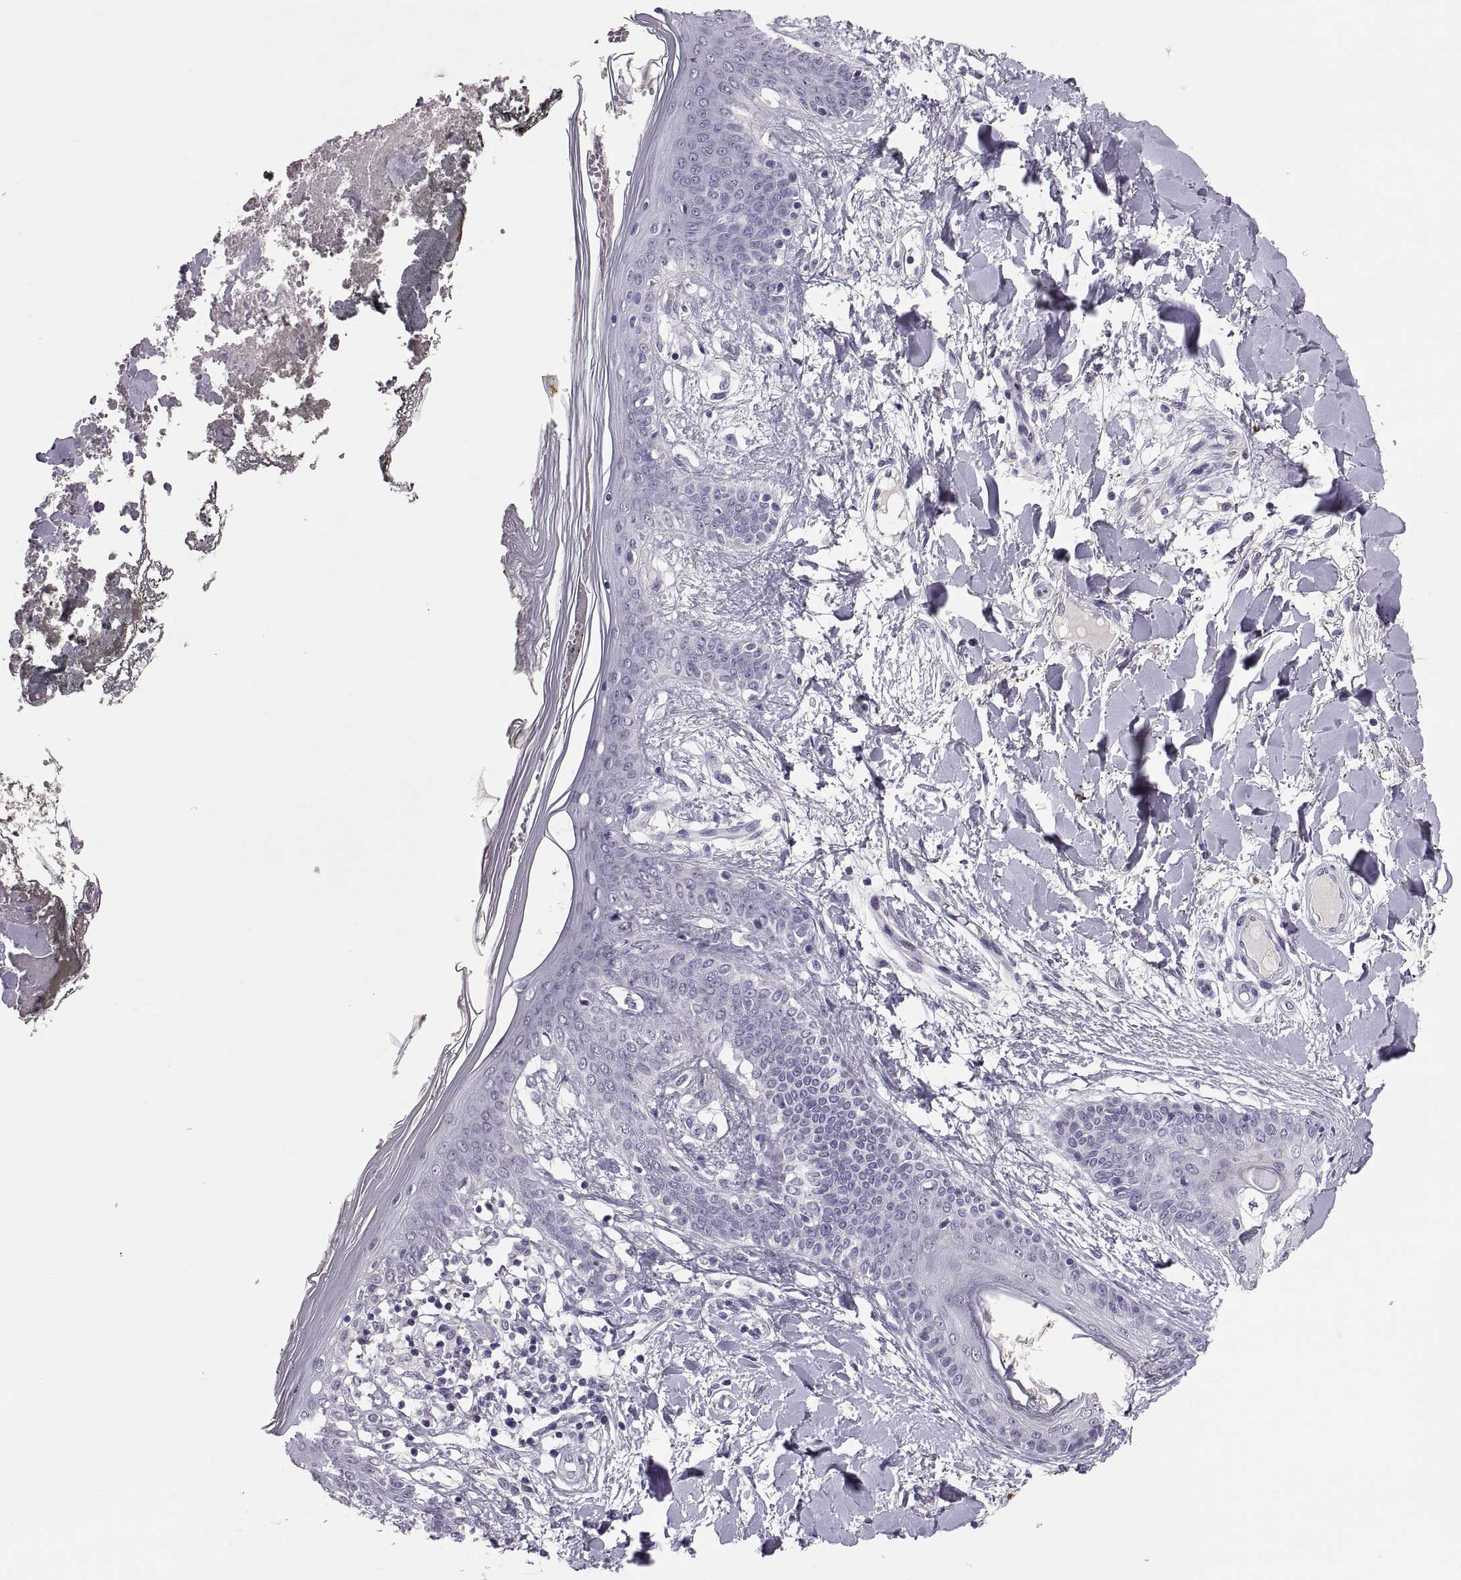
{"staining": {"intensity": "negative", "quantity": "none", "location": "none"}, "tissue": "skin", "cell_type": "Fibroblasts", "image_type": "normal", "snomed": [{"axis": "morphology", "description": "Normal tissue, NOS"}, {"axis": "topography", "description": "Skin"}], "caption": "Protein analysis of normal skin shows no significant staining in fibroblasts. The staining is performed using DAB (3,3'-diaminobenzidine) brown chromogen with nuclei counter-stained in using hematoxylin.", "gene": "PTN", "patient": {"sex": "female", "age": 34}}